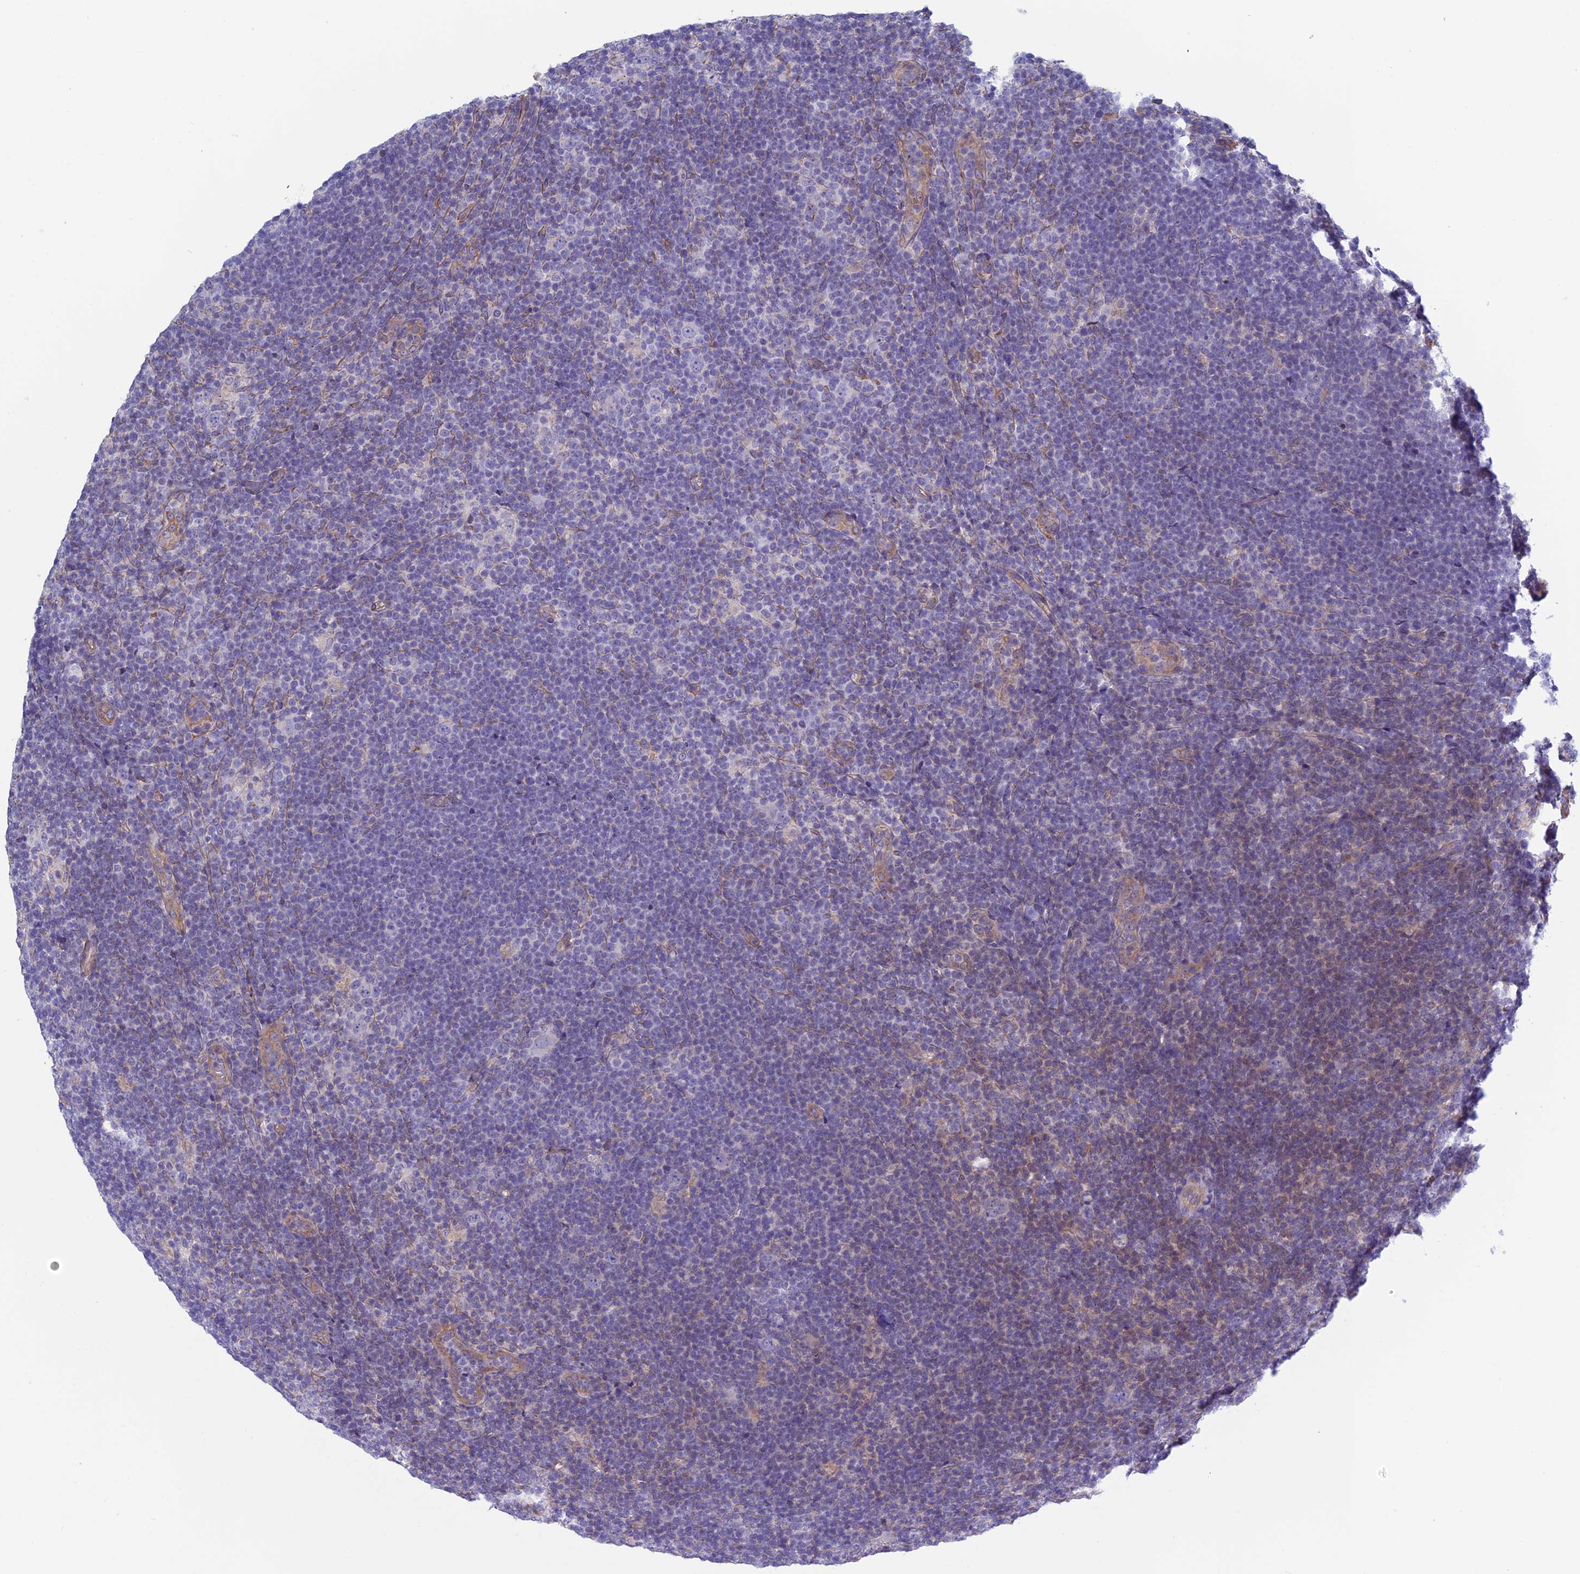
{"staining": {"intensity": "negative", "quantity": "none", "location": "none"}, "tissue": "lymphoma", "cell_type": "Tumor cells", "image_type": "cancer", "snomed": [{"axis": "morphology", "description": "Hodgkin's disease, NOS"}, {"axis": "topography", "description": "Lymph node"}], "caption": "Tumor cells show no significant staining in lymphoma.", "gene": "BCL2L10", "patient": {"sex": "female", "age": 57}}